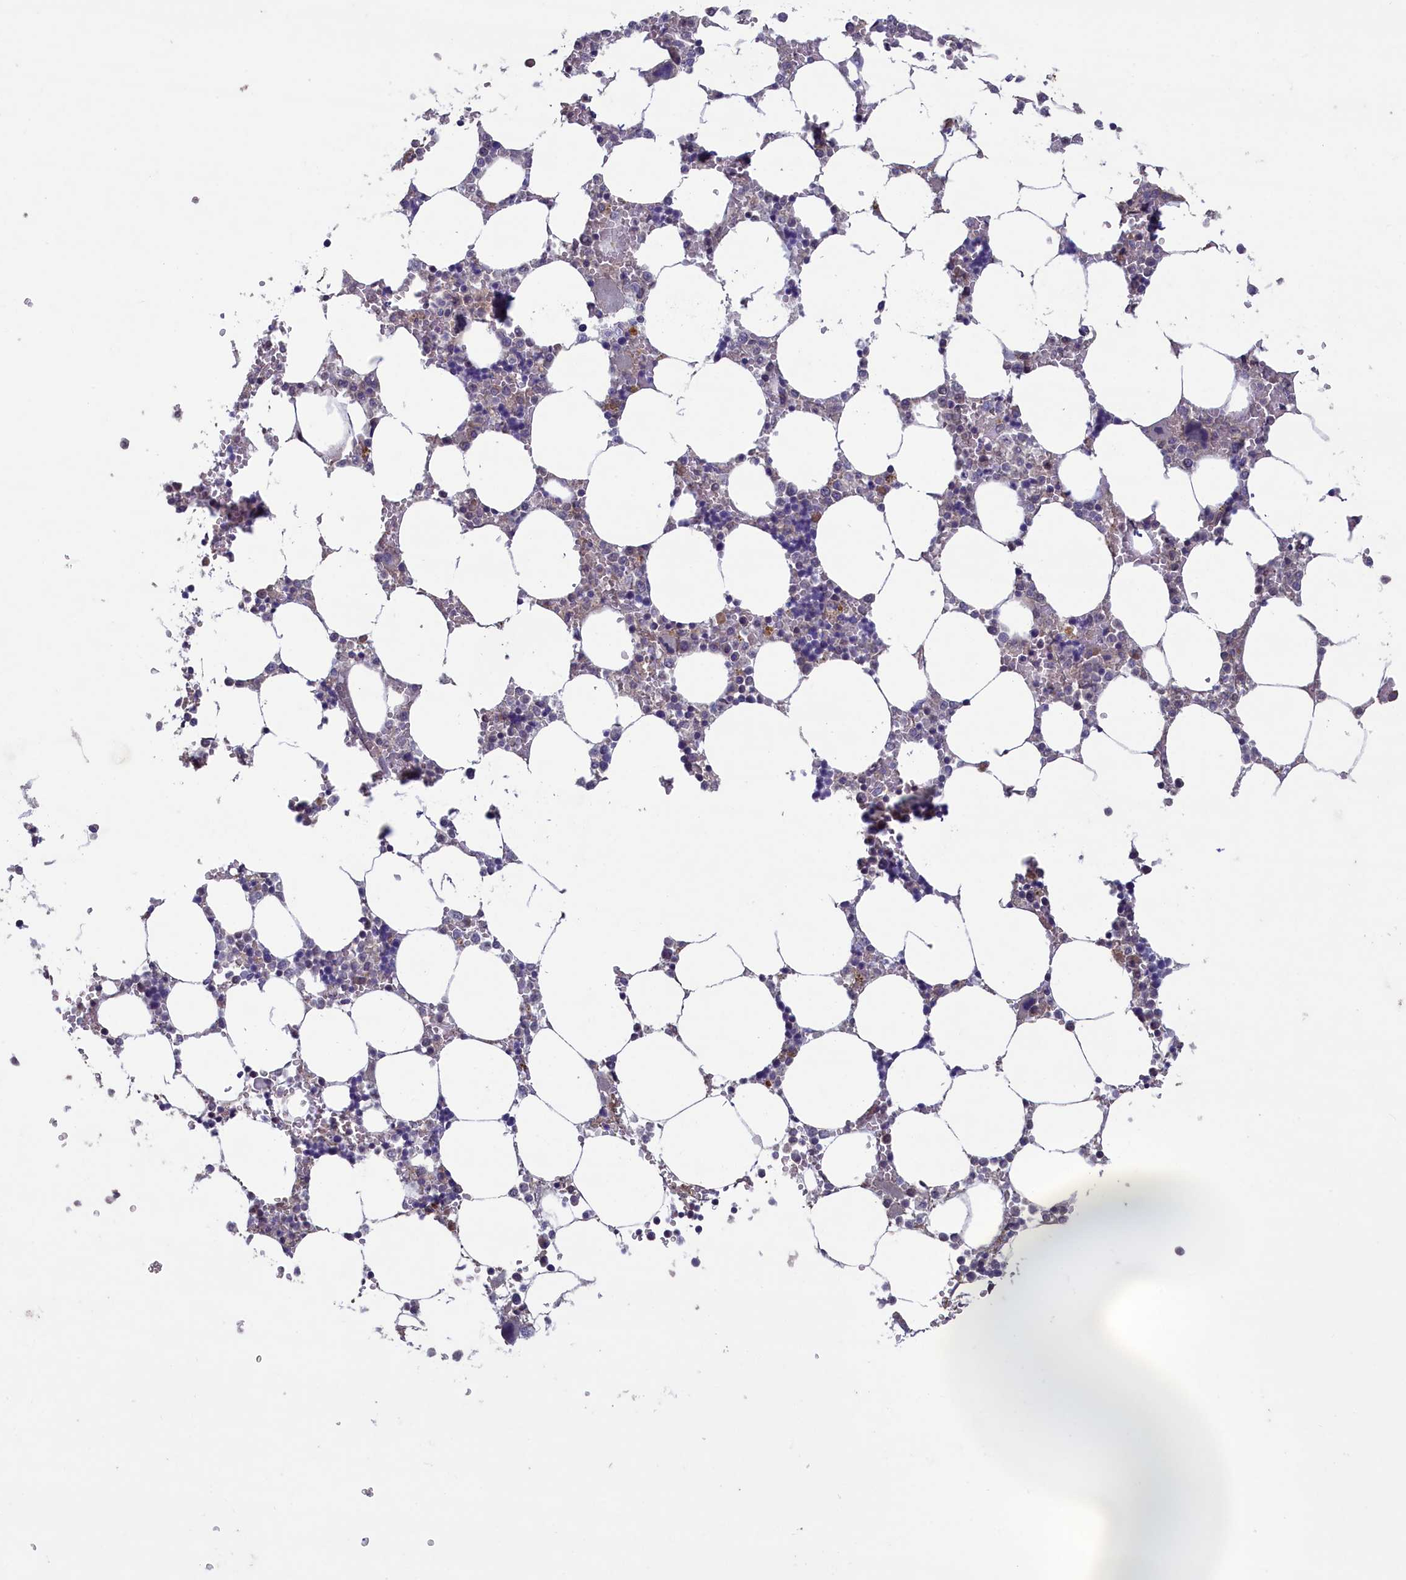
{"staining": {"intensity": "weak", "quantity": "<25%", "location": "cytoplasmic/membranous"}, "tissue": "bone marrow", "cell_type": "Hematopoietic cells", "image_type": "normal", "snomed": [{"axis": "morphology", "description": "Normal tissue, NOS"}, {"axis": "topography", "description": "Bone marrow"}], "caption": "The micrograph reveals no staining of hematopoietic cells in unremarkable bone marrow.", "gene": "ATF7IP2", "patient": {"sex": "male", "age": 64}}